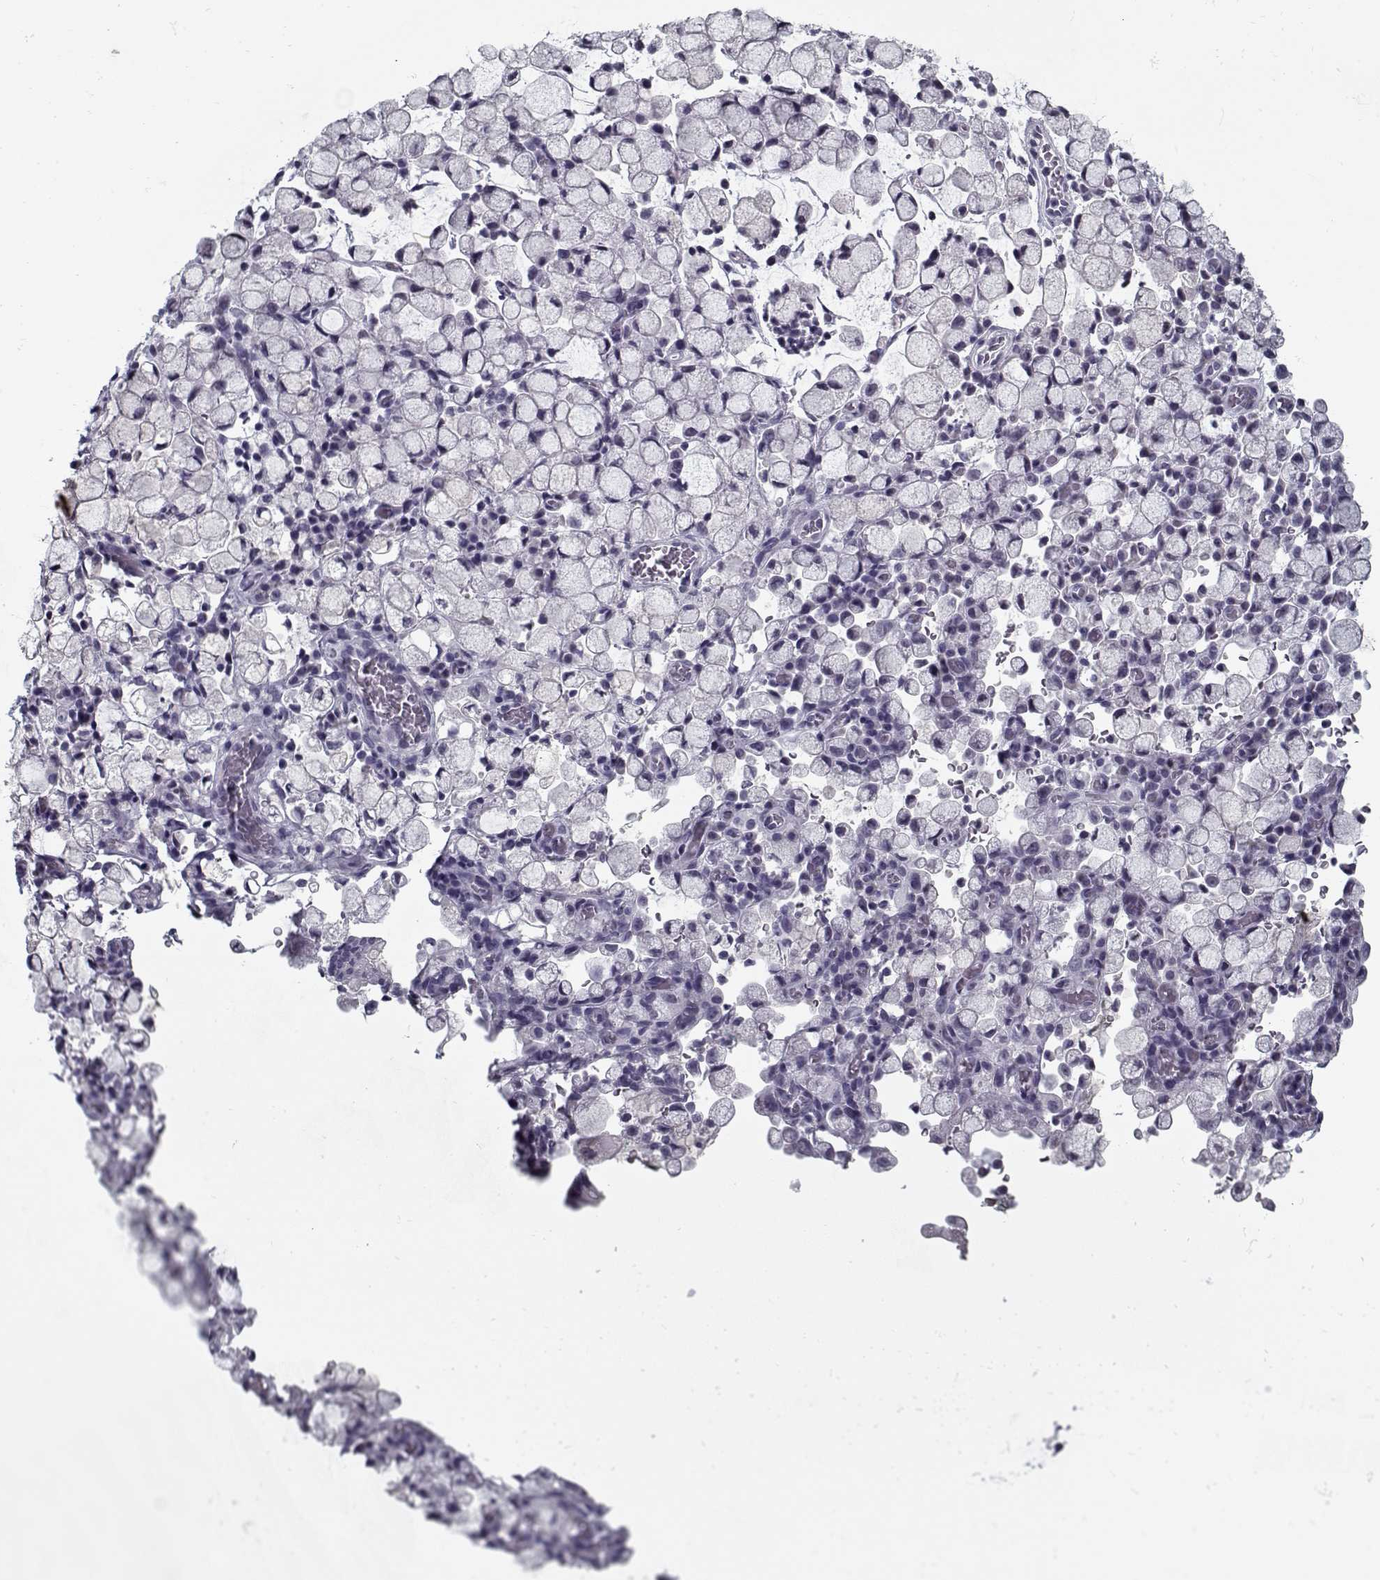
{"staining": {"intensity": "negative", "quantity": "none", "location": "none"}, "tissue": "stomach cancer", "cell_type": "Tumor cells", "image_type": "cancer", "snomed": [{"axis": "morphology", "description": "Adenocarcinoma, NOS"}, {"axis": "topography", "description": "Stomach"}], "caption": "IHC photomicrograph of neoplastic tissue: human stomach cancer stained with DAB reveals no significant protein positivity in tumor cells.", "gene": "RNF32", "patient": {"sex": "male", "age": 58}}